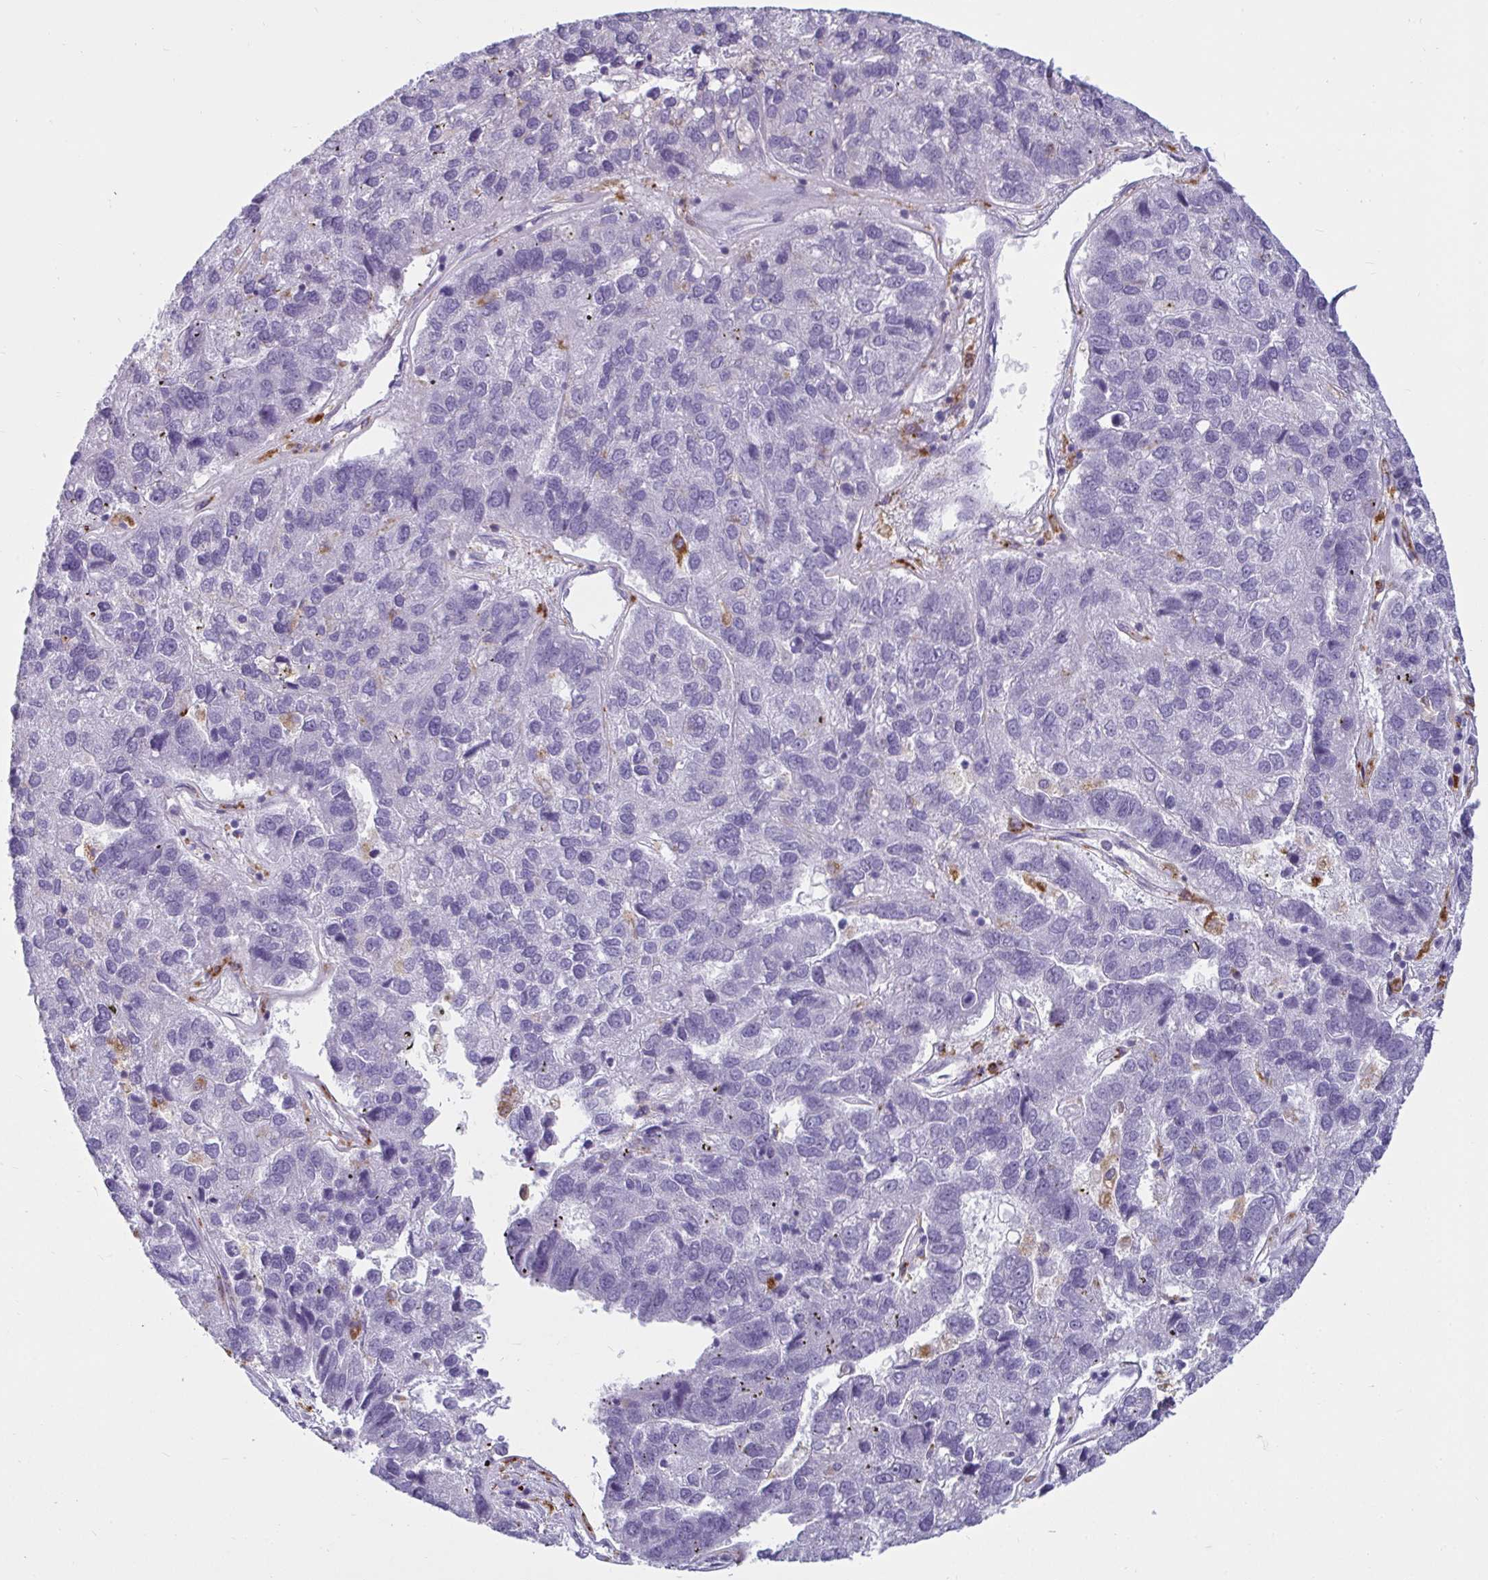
{"staining": {"intensity": "negative", "quantity": "none", "location": "none"}, "tissue": "pancreatic cancer", "cell_type": "Tumor cells", "image_type": "cancer", "snomed": [{"axis": "morphology", "description": "Adenocarcinoma, NOS"}, {"axis": "topography", "description": "Pancreas"}], "caption": "This histopathology image is of pancreatic cancer stained with IHC to label a protein in brown with the nuclei are counter-stained blue. There is no expression in tumor cells. (DAB (3,3'-diaminobenzidine) immunohistochemistry (IHC), high magnification).", "gene": "CTSZ", "patient": {"sex": "female", "age": 61}}